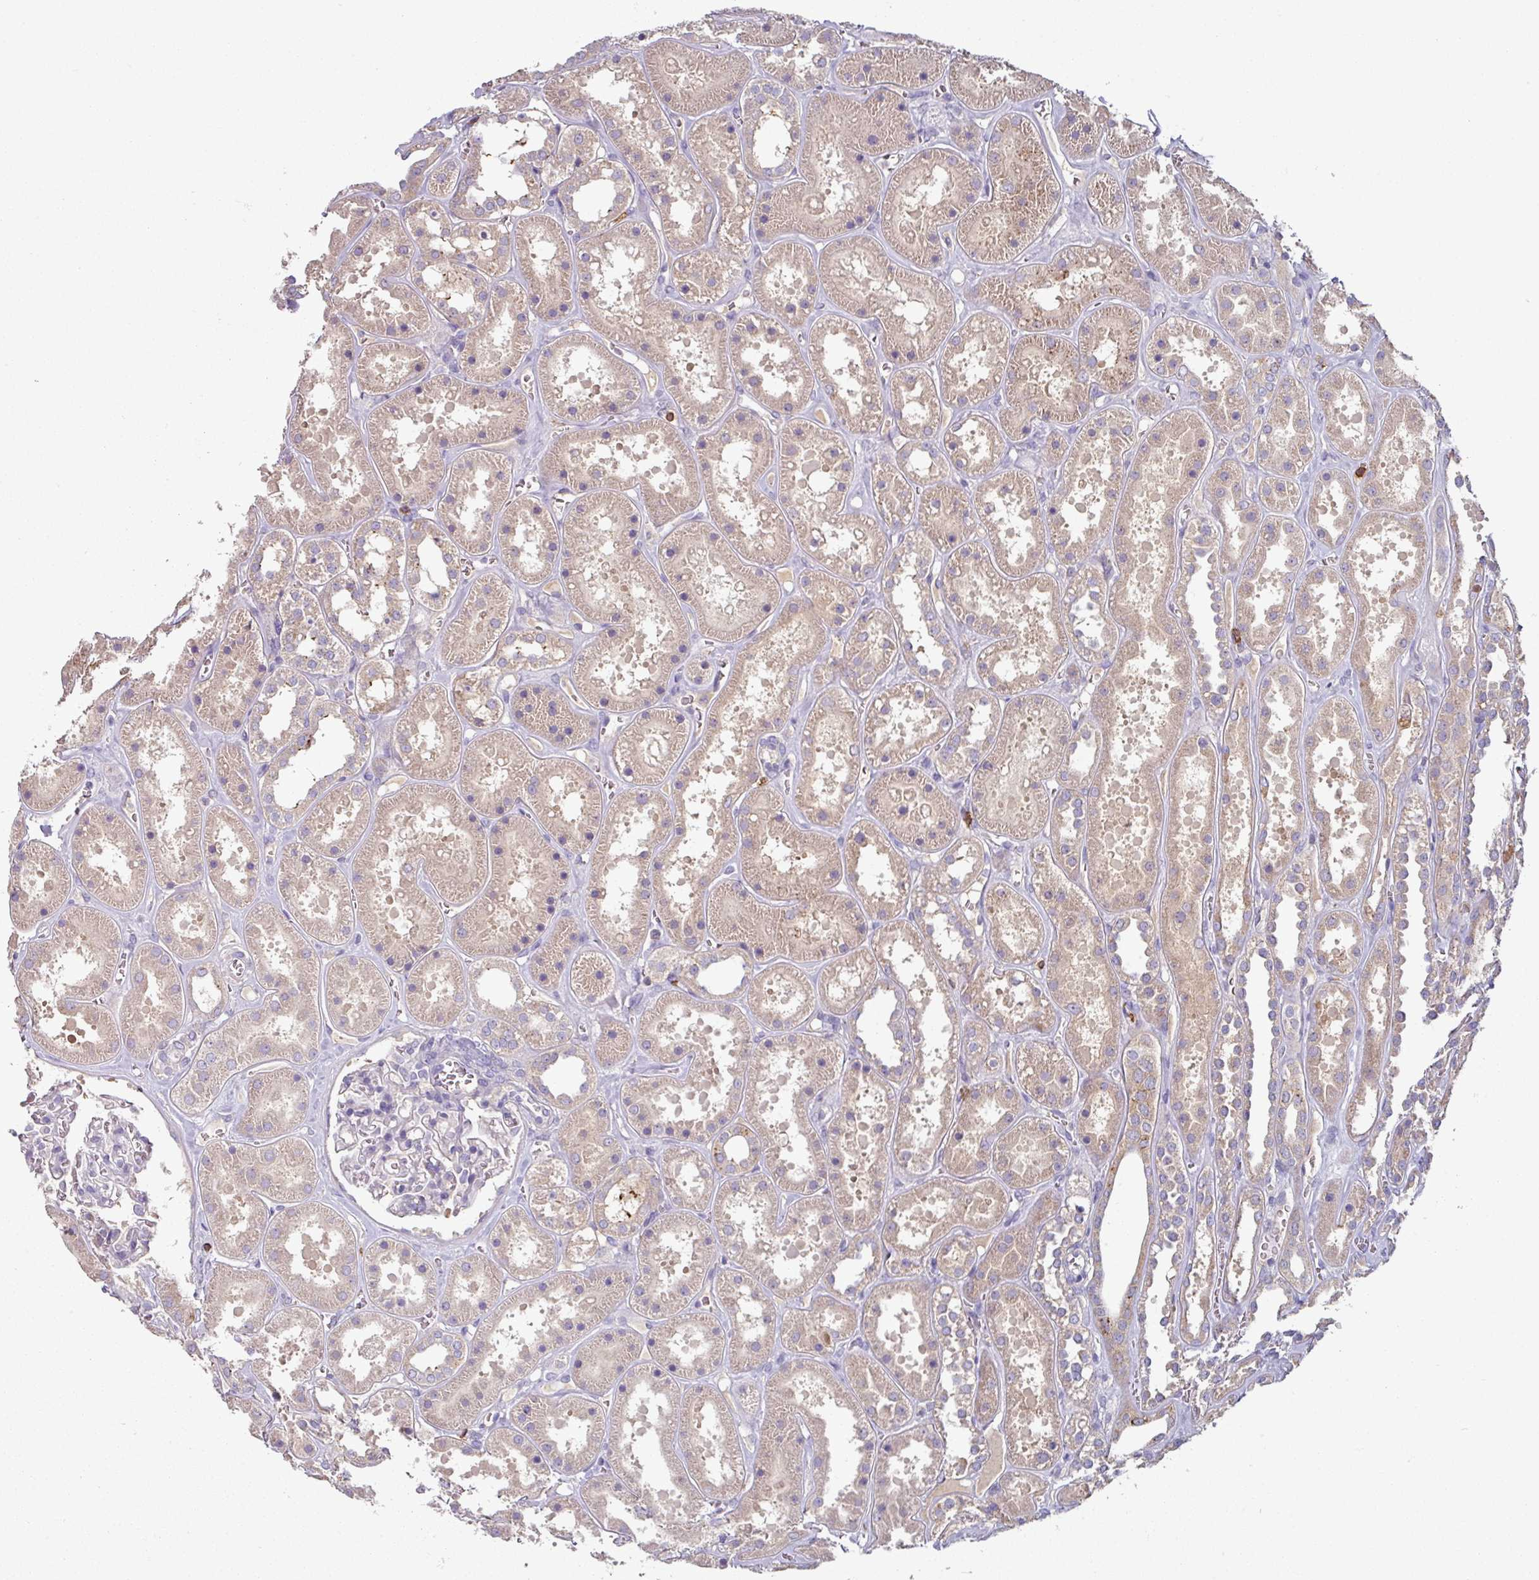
{"staining": {"intensity": "negative", "quantity": "none", "location": "none"}, "tissue": "kidney", "cell_type": "Cells in glomeruli", "image_type": "normal", "snomed": [{"axis": "morphology", "description": "Normal tissue, NOS"}, {"axis": "topography", "description": "Kidney"}], "caption": "DAB (3,3'-diaminobenzidine) immunohistochemical staining of normal human kidney demonstrates no significant positivity in cells in glomeruli. (DAB IHC visualized using brightfield microscopy, high magnification).", "gene": "CD3G", "patient": {"sex": "female", "age": 41}}